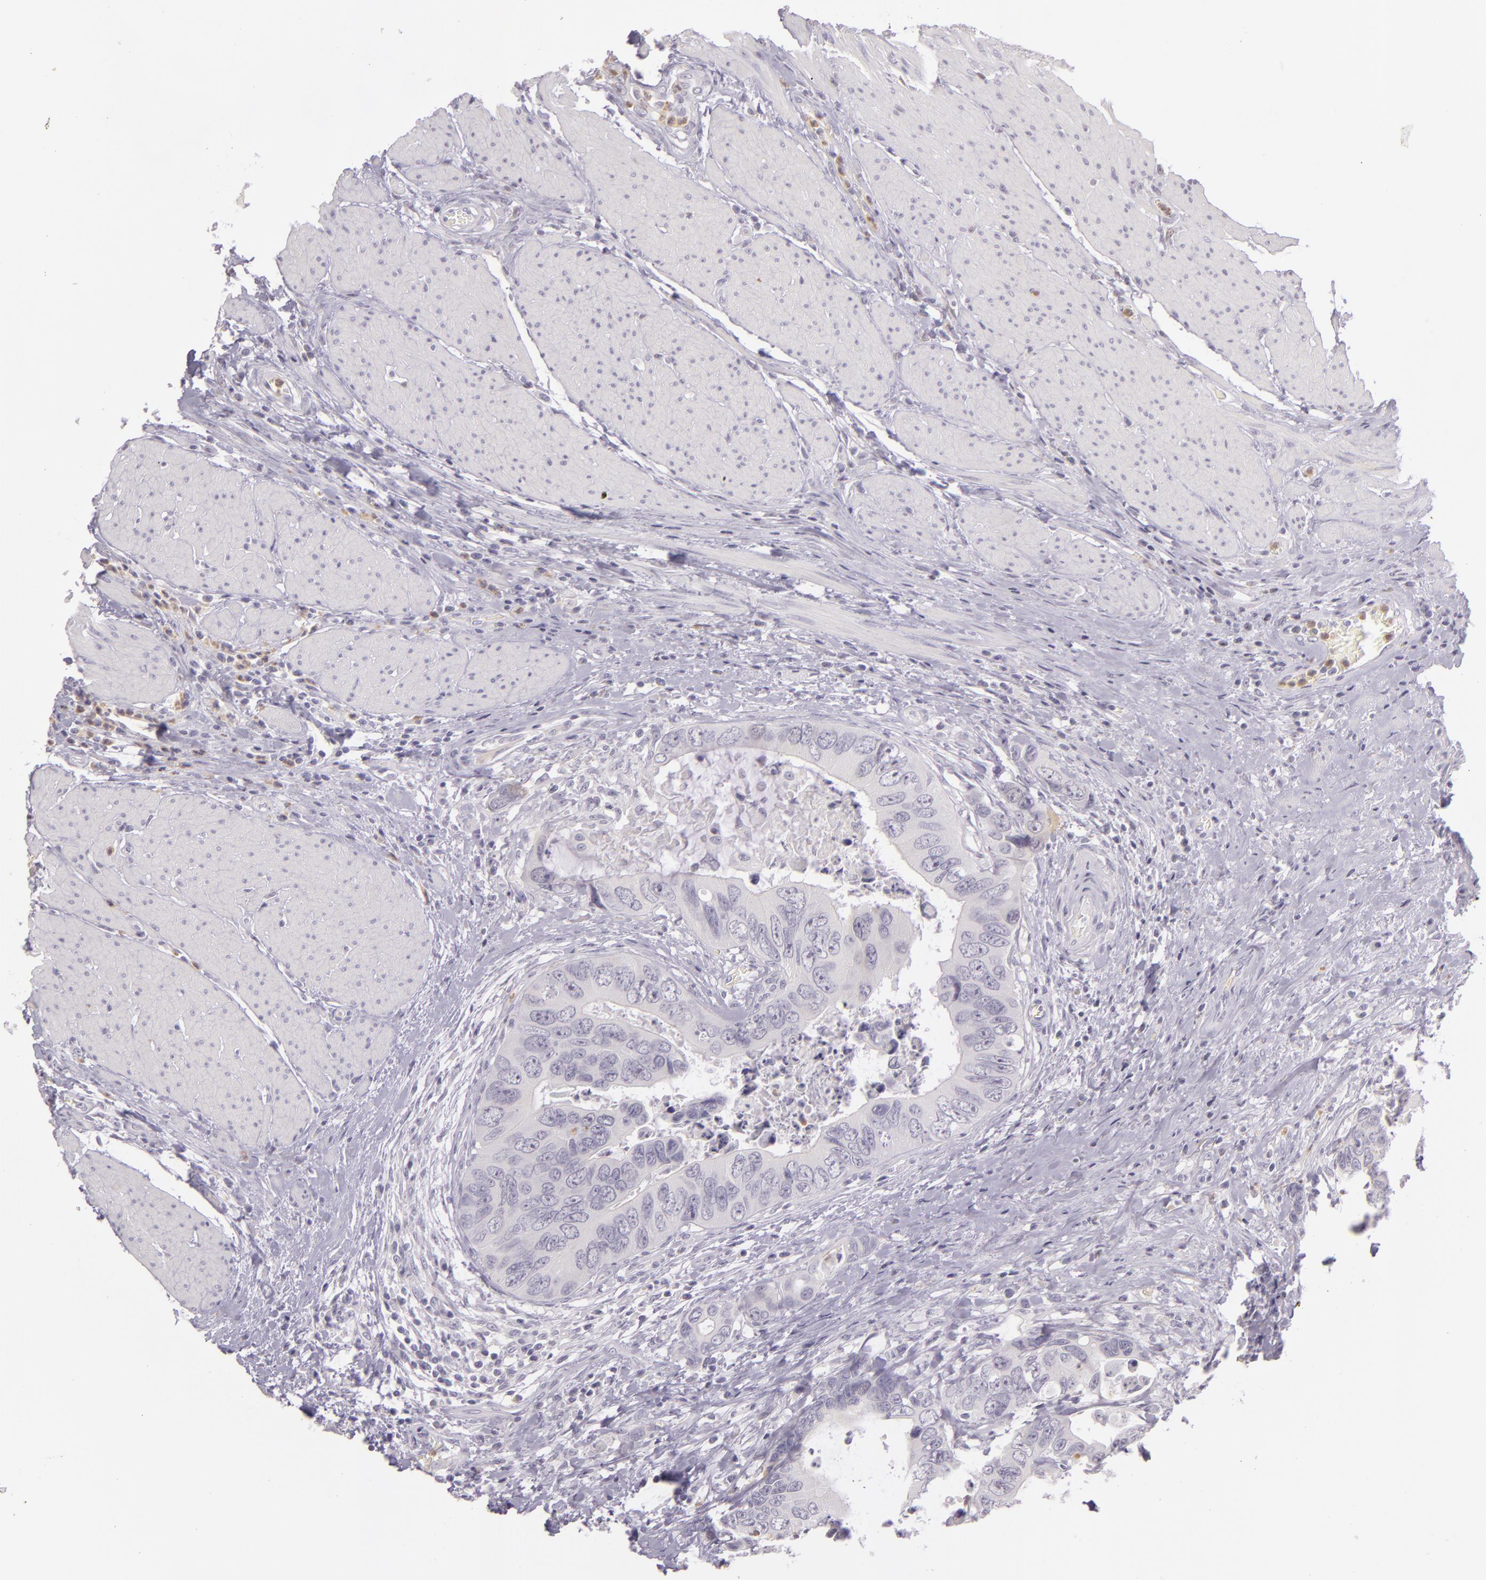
{"staining": {"intensity": "negative", "quantity": "none", "location": "none"}, "tissue": "colorectal cancer", "cell_type": "Tumor cells", "image_type": "cancer", "snomed": [{"axis": "morphology", "description": "Adenocarcinoma, NOS"}, {"axis": "topography", "description": "Rectum"}], "caption": "Immunohistochemical staining of colorectal cancer (adenocarcinoma) exhibits no significant staining in tumor cells. The staining is performed using DAB brown chromogen with nuclei counter-stained in using hematoxylin.", "gene": "CBS", "patient": {"sex": "female", "age": 67}}